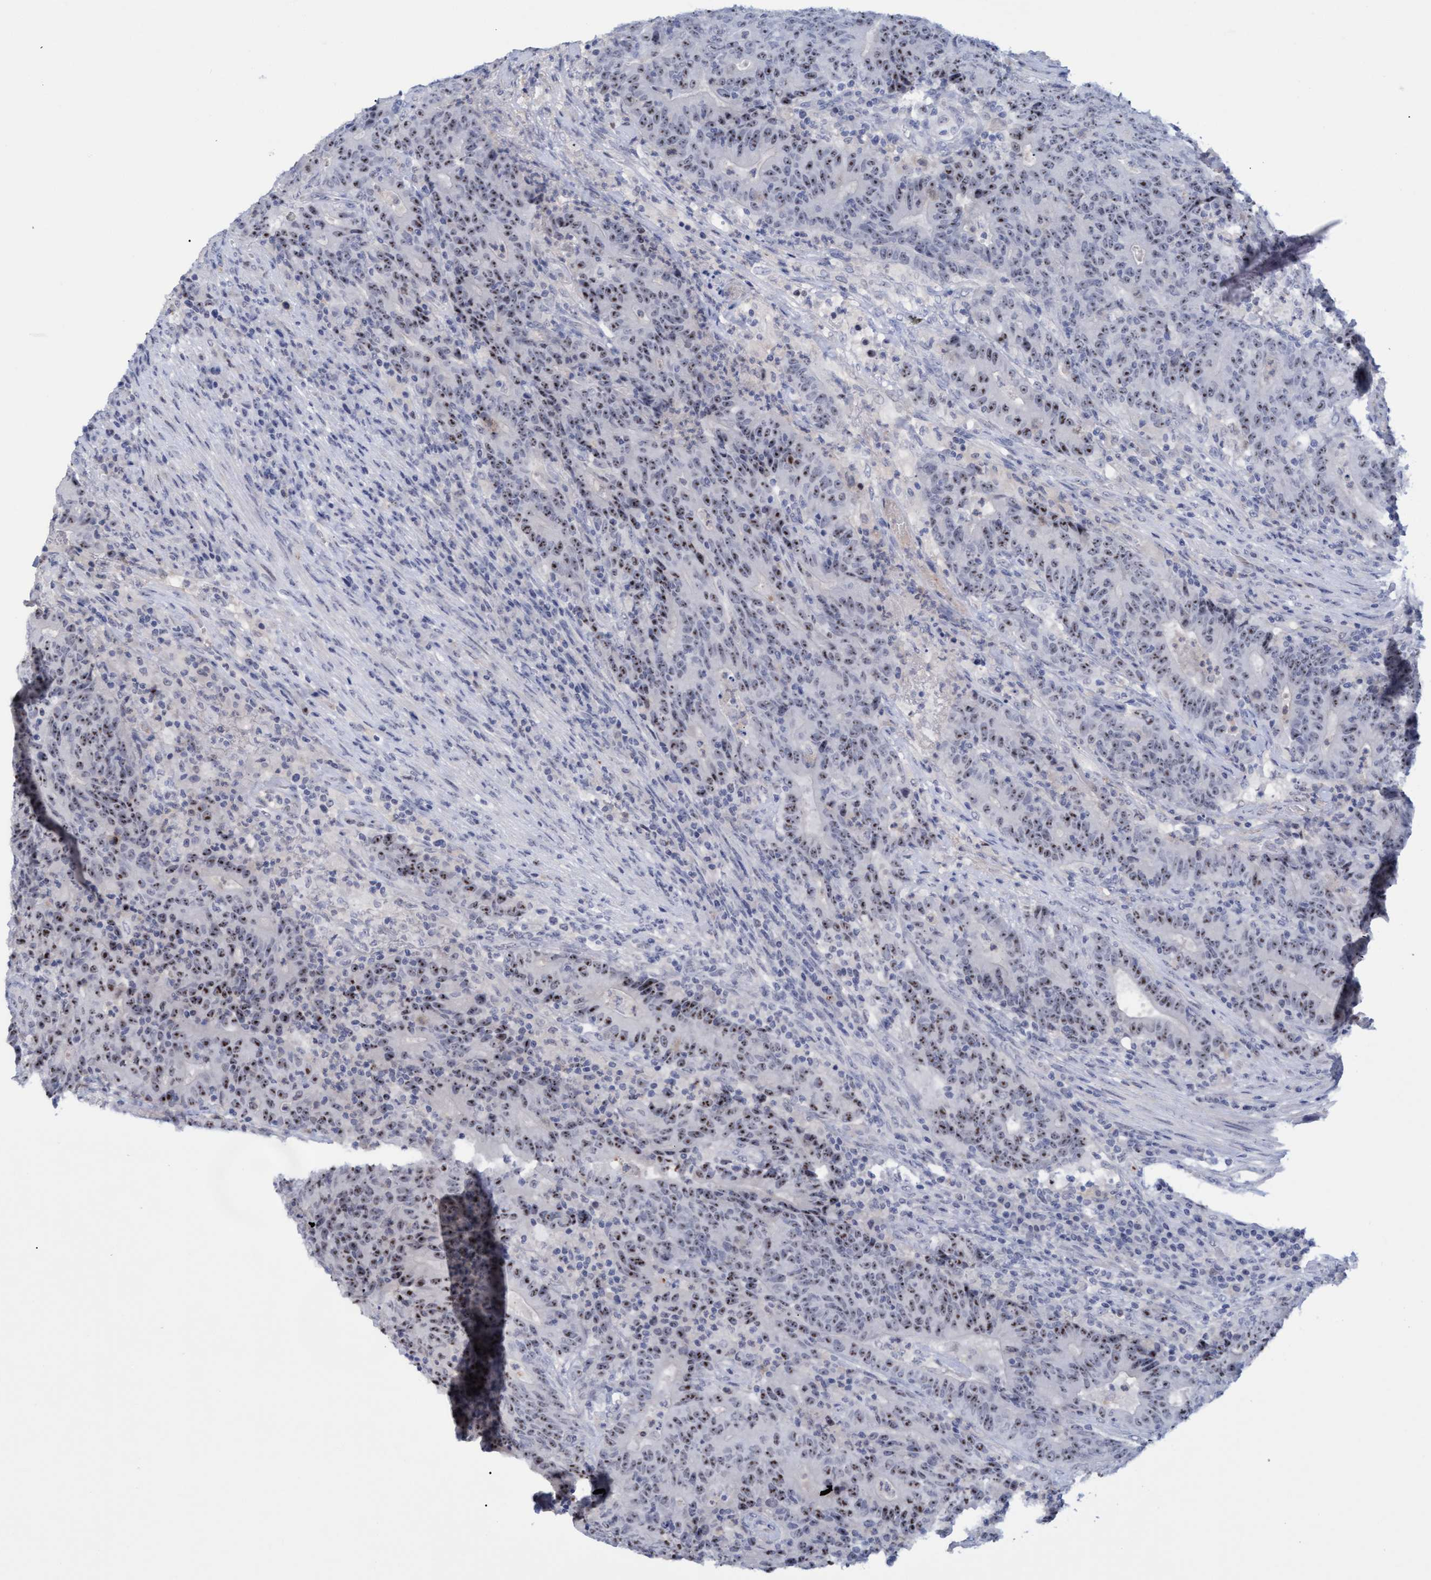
{"staining": {"intensity": "moderate", "quantity": ">75%", "location": "nuclear"}, "tissue": "colorectal cancer", "cell_type": "Tumor cells", "image_type": "cancer", "snomed": [{"axis": "morphology", "description": "Normal tissue, NOS"}, {"axis": "morphology", "description": "Adenocarcinoma, NOS"}, {"axis": "topography", "description": "Colon"}], "caption": "This photomicrograph shows immunohistochemistry (IHC) staining of human colorectal cancer (adenocarcinoma), with medium moderate nuclear staining in approximately >75% of tumor cells.", "gene": "PINX1", "patient": {"sex": "female", "age": 75}}